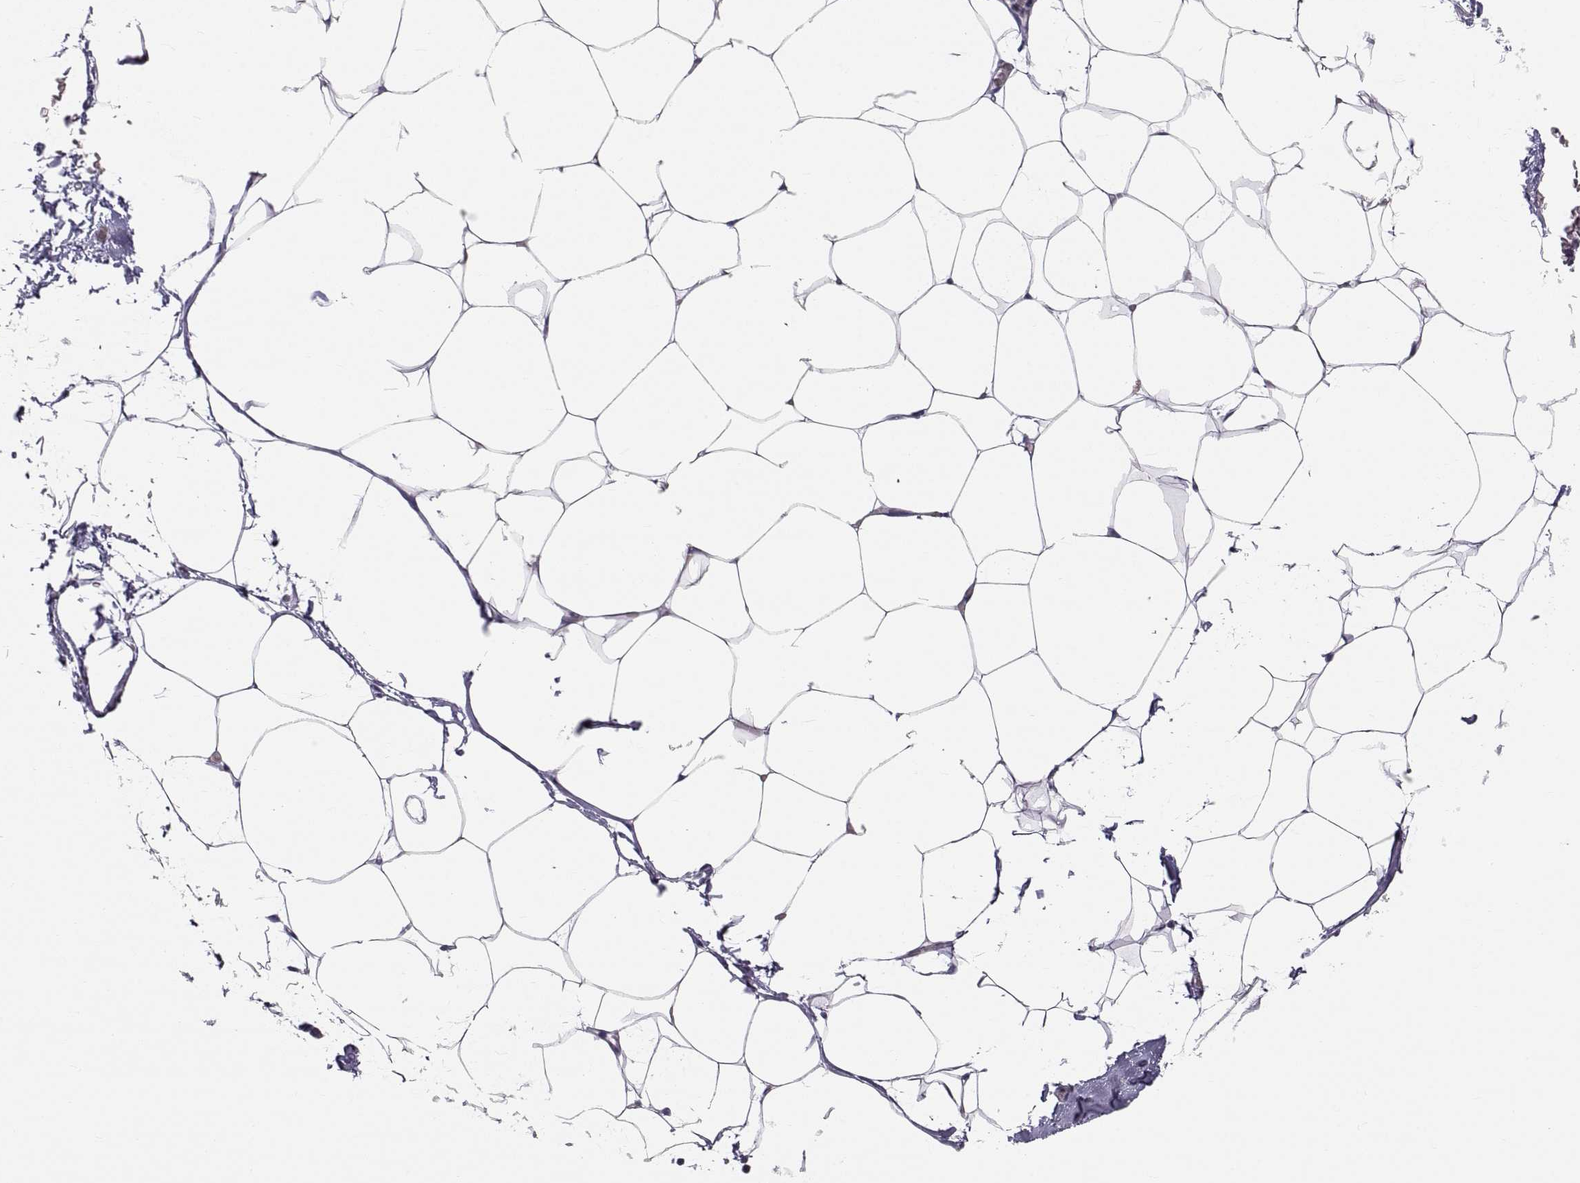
{"staining": {"intensity": "negative", "quantity": "none", "location": "none"}, "tissue": "adipose tissue", "cell_type": "Adipocytes", "image_type": "normal", "snomed": [{"axis": "morphology", "description": "Normal tissue, NOS"}, {"axis": "topography", "description": "Adipose tissue"}], "caption": "High power microscopy histopathology image of an immunohistochemistry photomicrograph of normal adipose tissue, revealing no significant expression in adipocytes. (DAB IHC, high magnification).", "gene": "ERO1A", "patient": {"sex": "male", "age": 57}}